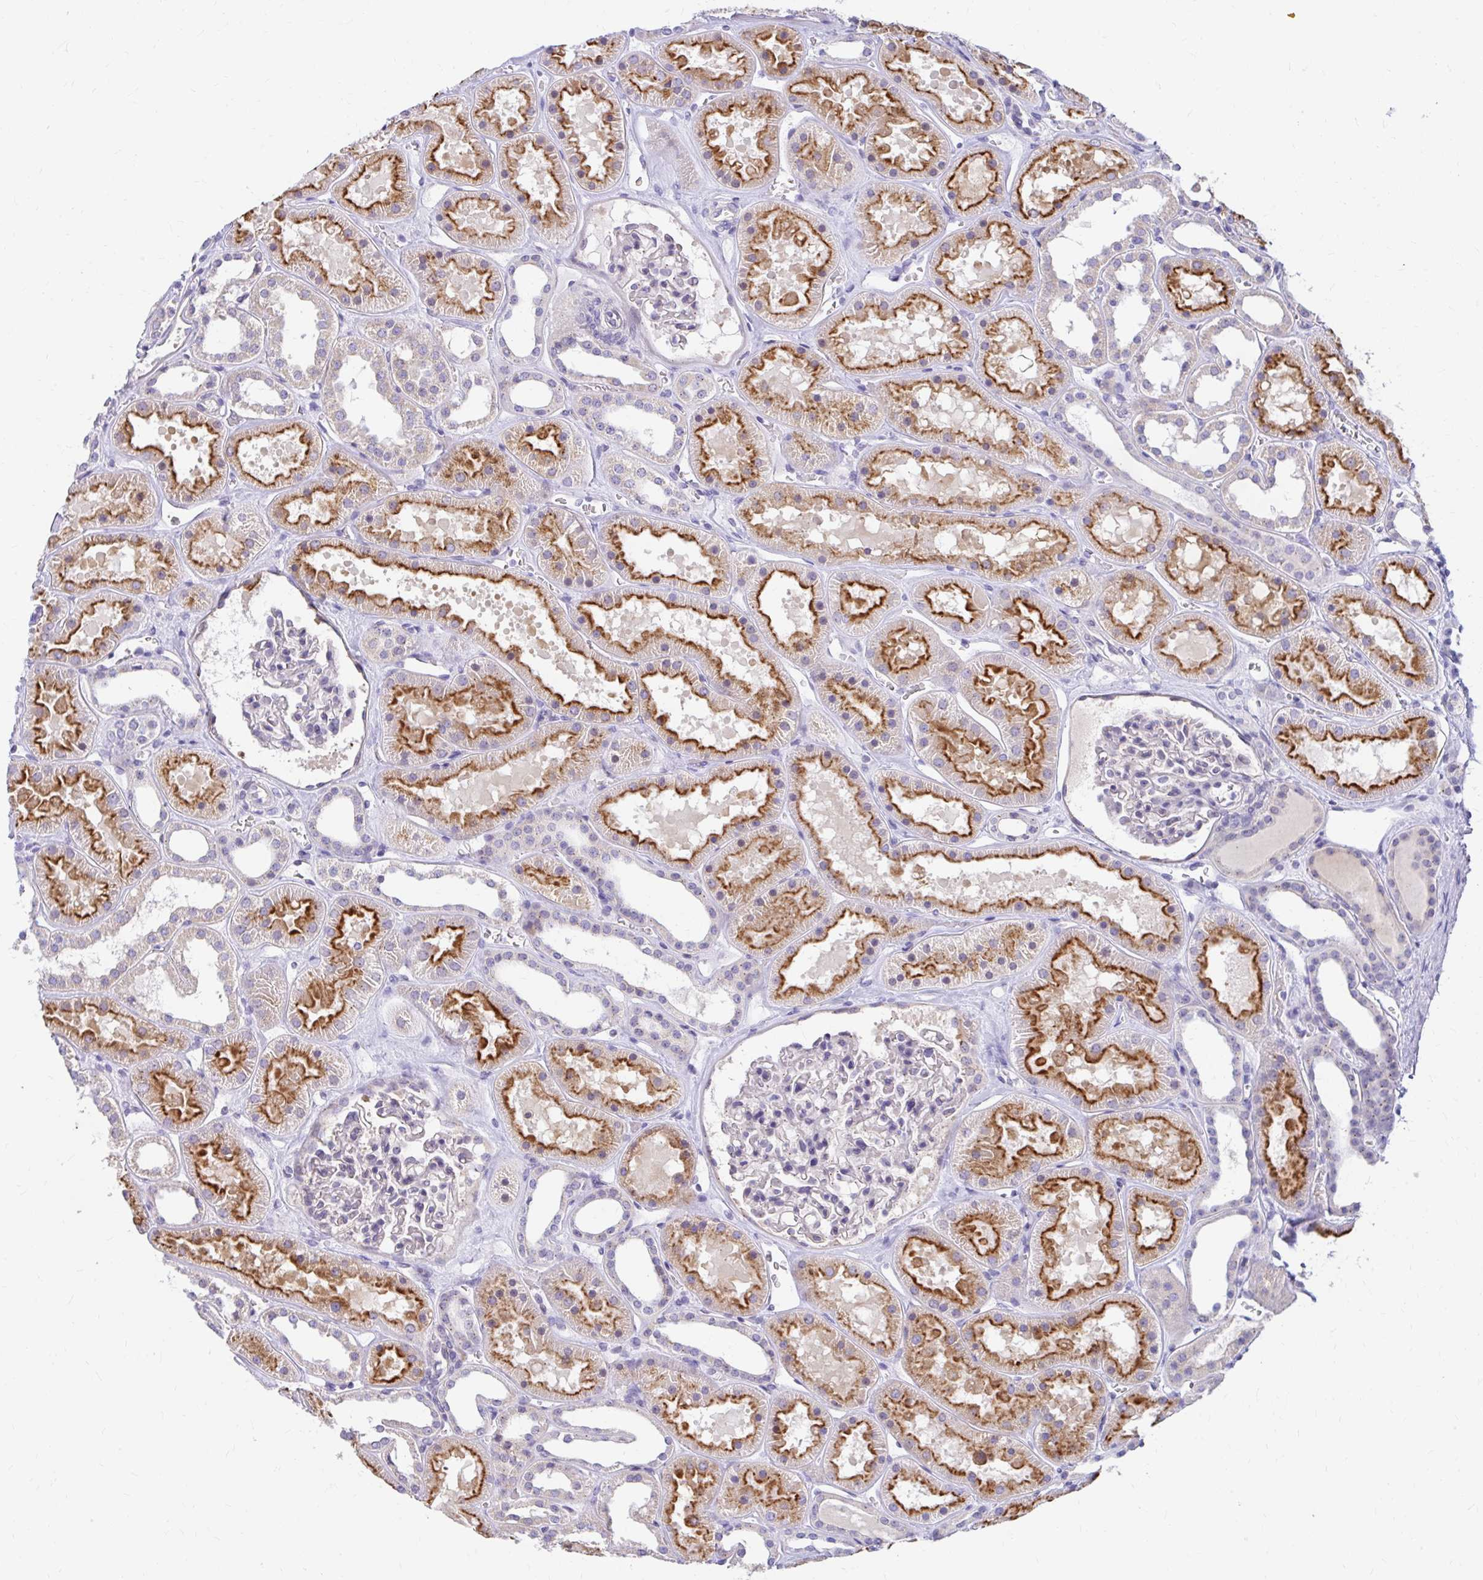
{"staining": {"intensity": "negative", "quantity": "none", "location": "none"}, "tissue": "kidney", "cell_type": "Cells in glomeruli", "image_type": "normal", "snomed": [{"axis": "morphology", "description": "Normal tissue, NOS"}, {"axis": "topography", "description": "Kidney"}], "caption": "IHC photomicrograph of unremarkable human kidney stained for a protein (brown), which displays no staining in cells in glomeruli.", "gene": "RADIL", "patient": {"sex": "female", "age": 41}}